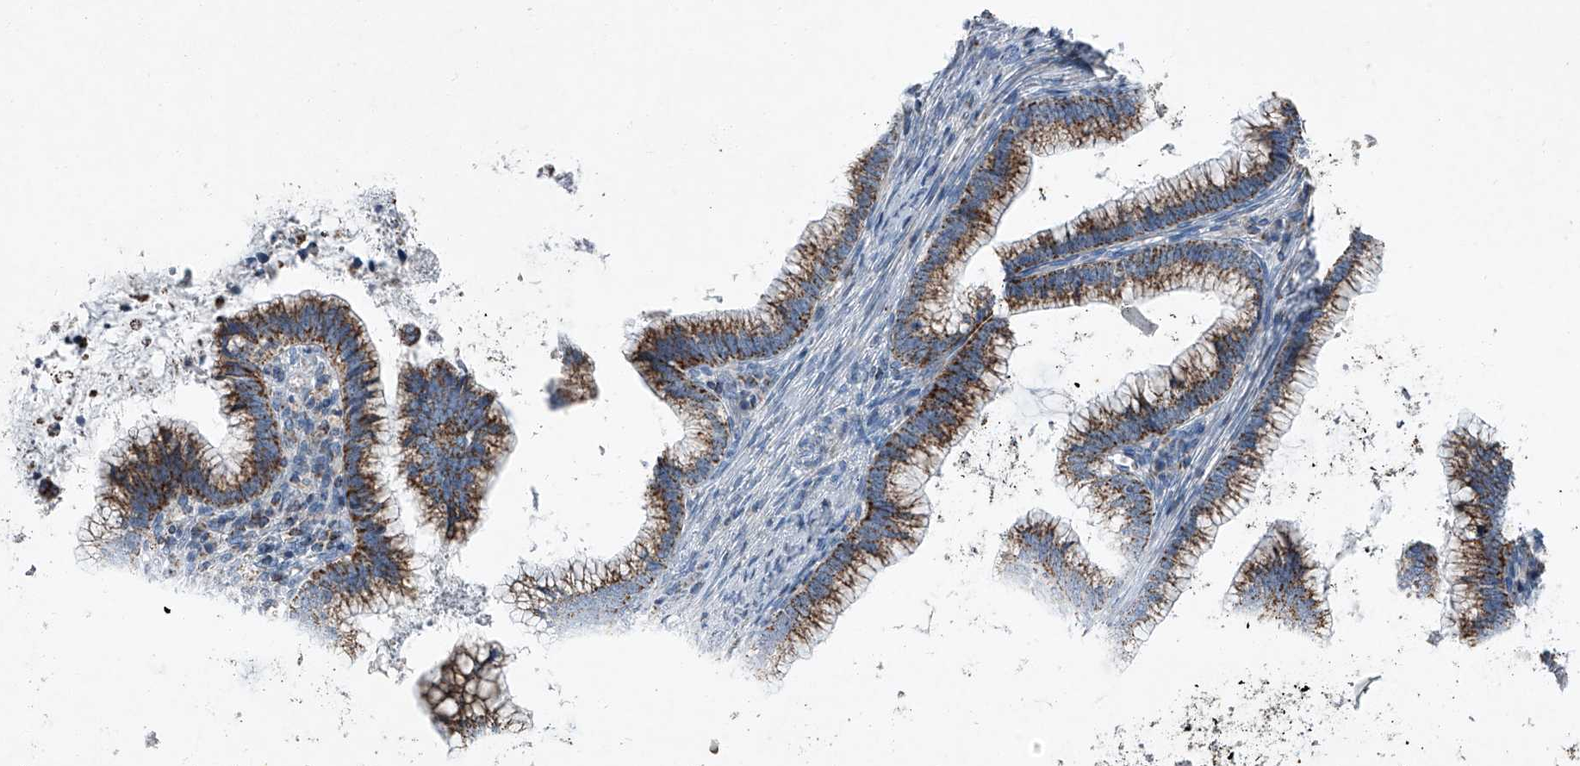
{"staining": {"intensity": "moderate", "quantity": ">75%", "location": "cytoplasmic/membranous"}, "tissue": "cervical cancer", "cell_type": "Tumor cells", "image_type": "cancer", "snomed": [{"axis": "morphology", "description": "Adenocarcinoma, NOS"}, {"axis": "topography", "description": "Cervix"}], "caption": "Protein expression by immunohistochemistry (IHC) reveals moderate cytoplasmic/membranous staining in about >75% of tumor cells in adenocarcinoma (cervical).", "gene": "CHRNA7", "patient": {"sex": "female", "age": 36}}